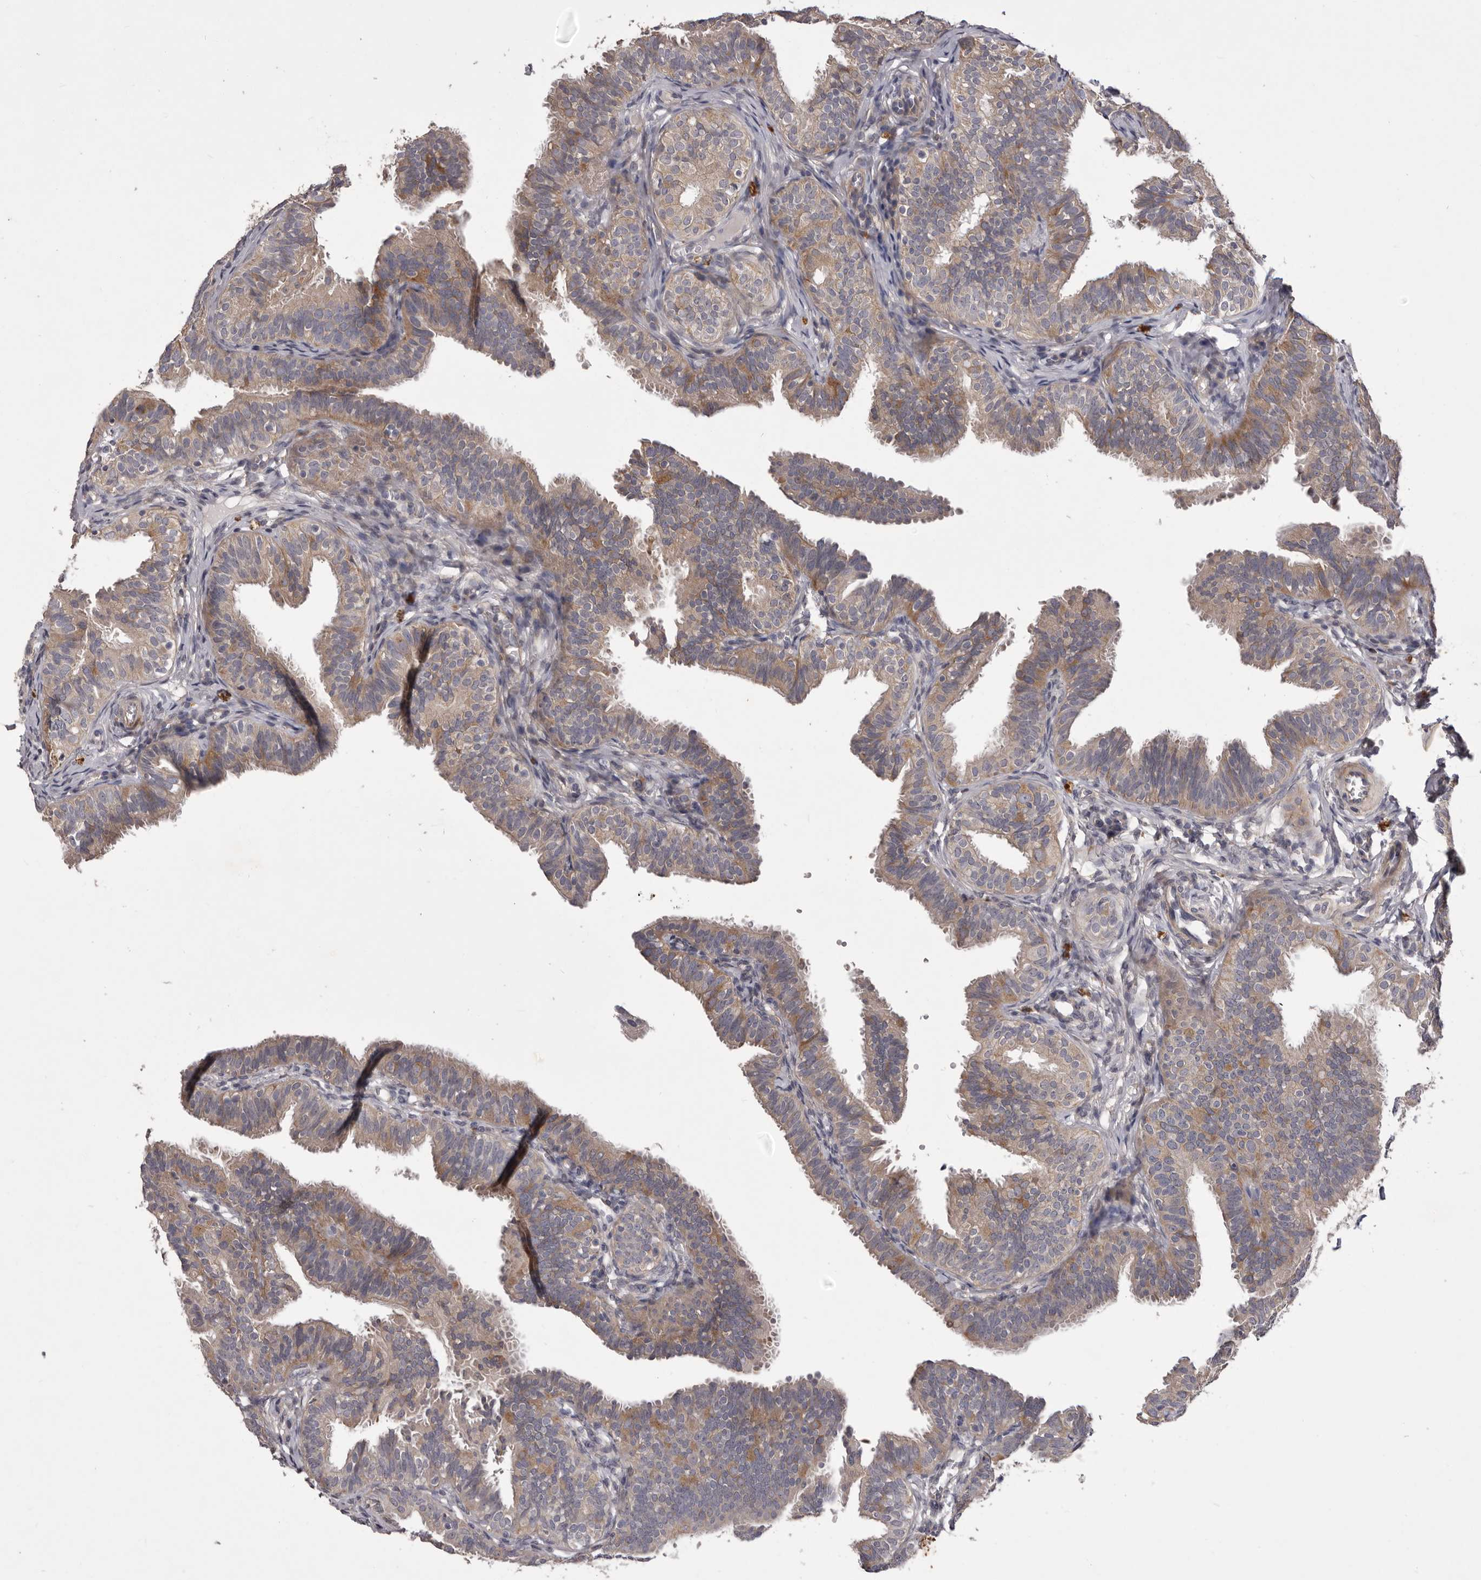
{"staining": {"intensity": "moderate", "quantity": ">75%", "location": "cytoplasmic/membranous"}, "tissue": "fallopian tube", "cell_type": "Glandular cells", "image_type": "normal", "snomed": [{"axis": "morphology", "description": "Normal tissue, NOS"}, {"axis": "topography", "description": "Fallopian tube"}], "caption": "Protein expression analysis of normal human fallopian tube reveals moderate cytoplasmic/membranous staining in approximately >75% of glandular cells. (DAB = brown stain, brightfield microscopy at high magnification).", "gene": "PNRC1", "patient": {"sex": "female", "age": 35}}